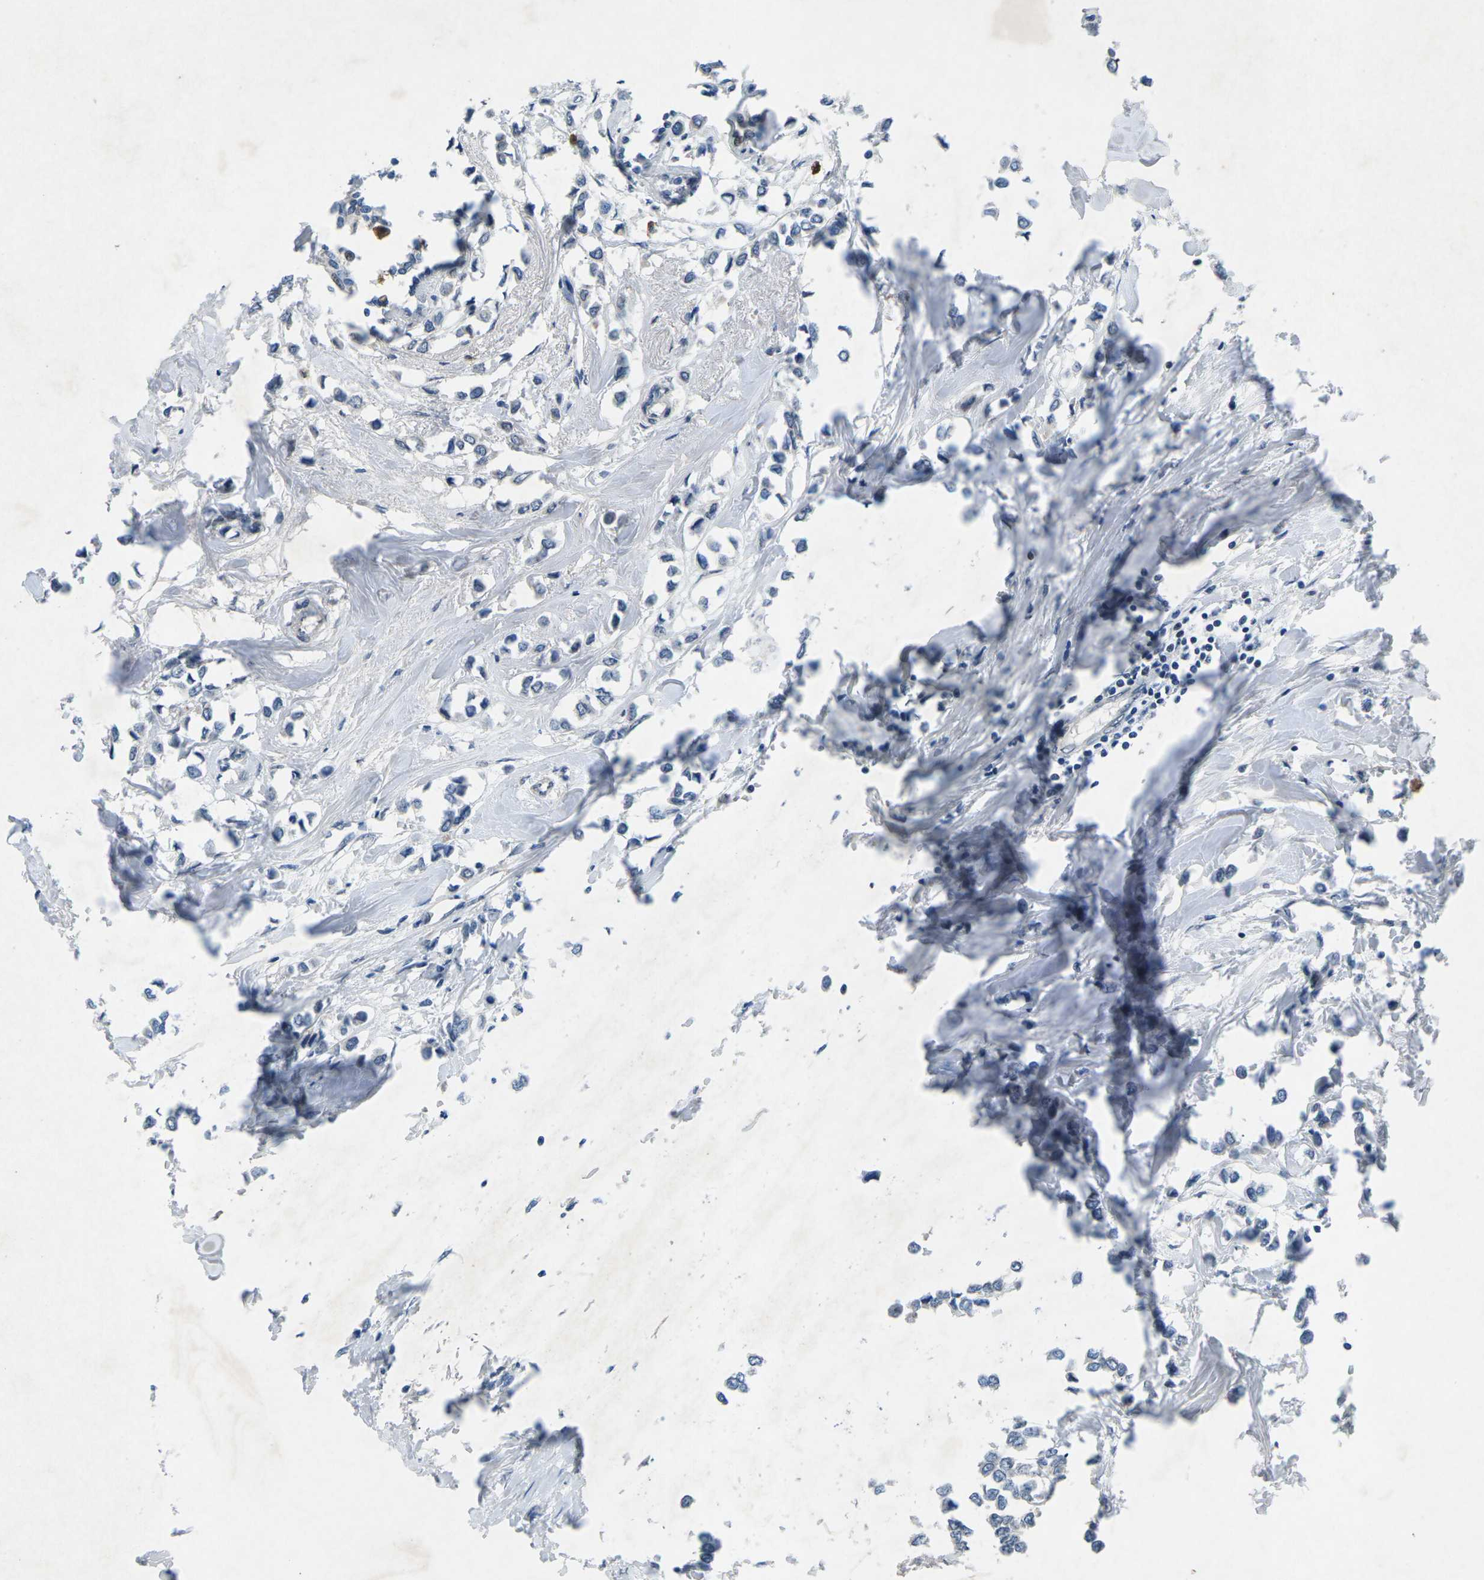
{"staining": {"intensity": "negative", "quantity": "none", "location": "none"}, "tissue": "breast cancer", "cell_type": "Tumor cells", "image_type": "cancer", "snomed": [{"axis": "morphology", "description": "Lobular carcinoma"}, {"axis": "topography", "description": "Breast"}], "caption": "This image is of breast lobular carcinoma stained with immunohistochemistry to label a protein in brown with the nuclei are counter-stained blue. There is no positivity in tumor cells.", "gene": "PLG", "patient": {"sex": "female", "age": 51}}